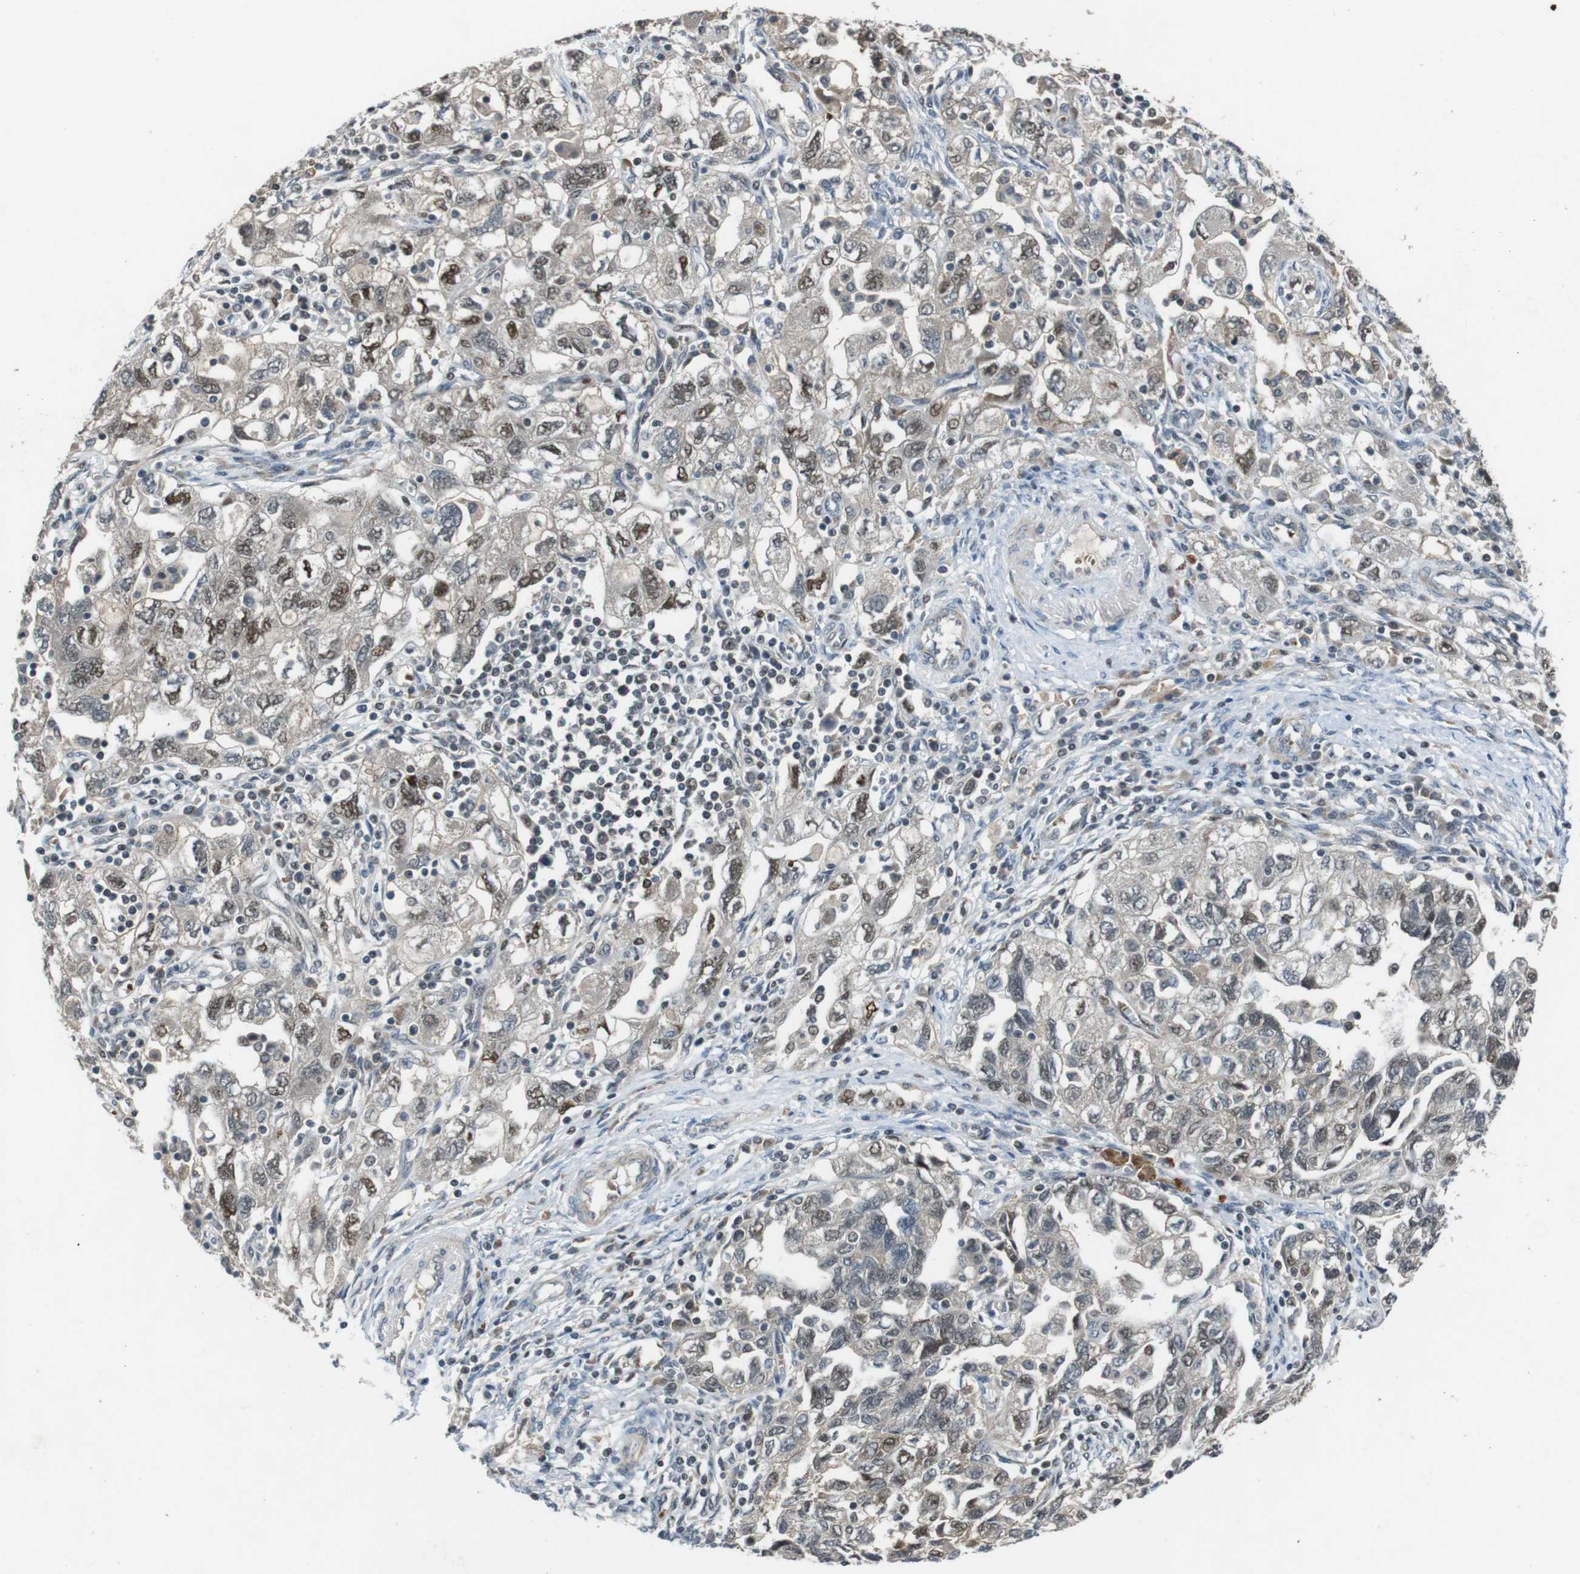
{"staining": {"intensity": "moderate", "quantity": "<25%", "location": "nuclear"}, "tissue": "ovarian cancer", "cell_type": "Tumor cells", "image_type": "cancer", "snomed": [{"axis": "morphology", "description": "Carcinoma, NOS"}, {"axis": "morphology", "description": "Cystadenocarcinoma, serous, NOS"}, {"axis": "topography", "description": "Ovary"}], "caption": "DAB (3,3'-diaminobenzidine) immunohistochemical staining of human ovarian carcinoma reveals moderate nuclear protein staining in about <25% of tumor cells. Using DAB (3,3'-diaminobenzidine) (brown) and hematoxylin (blue) stains, captured at high magnification using brightfield microscopy.", "gene": "MAPKAPK5", "patient": {"sex": "female", "age": 69}}